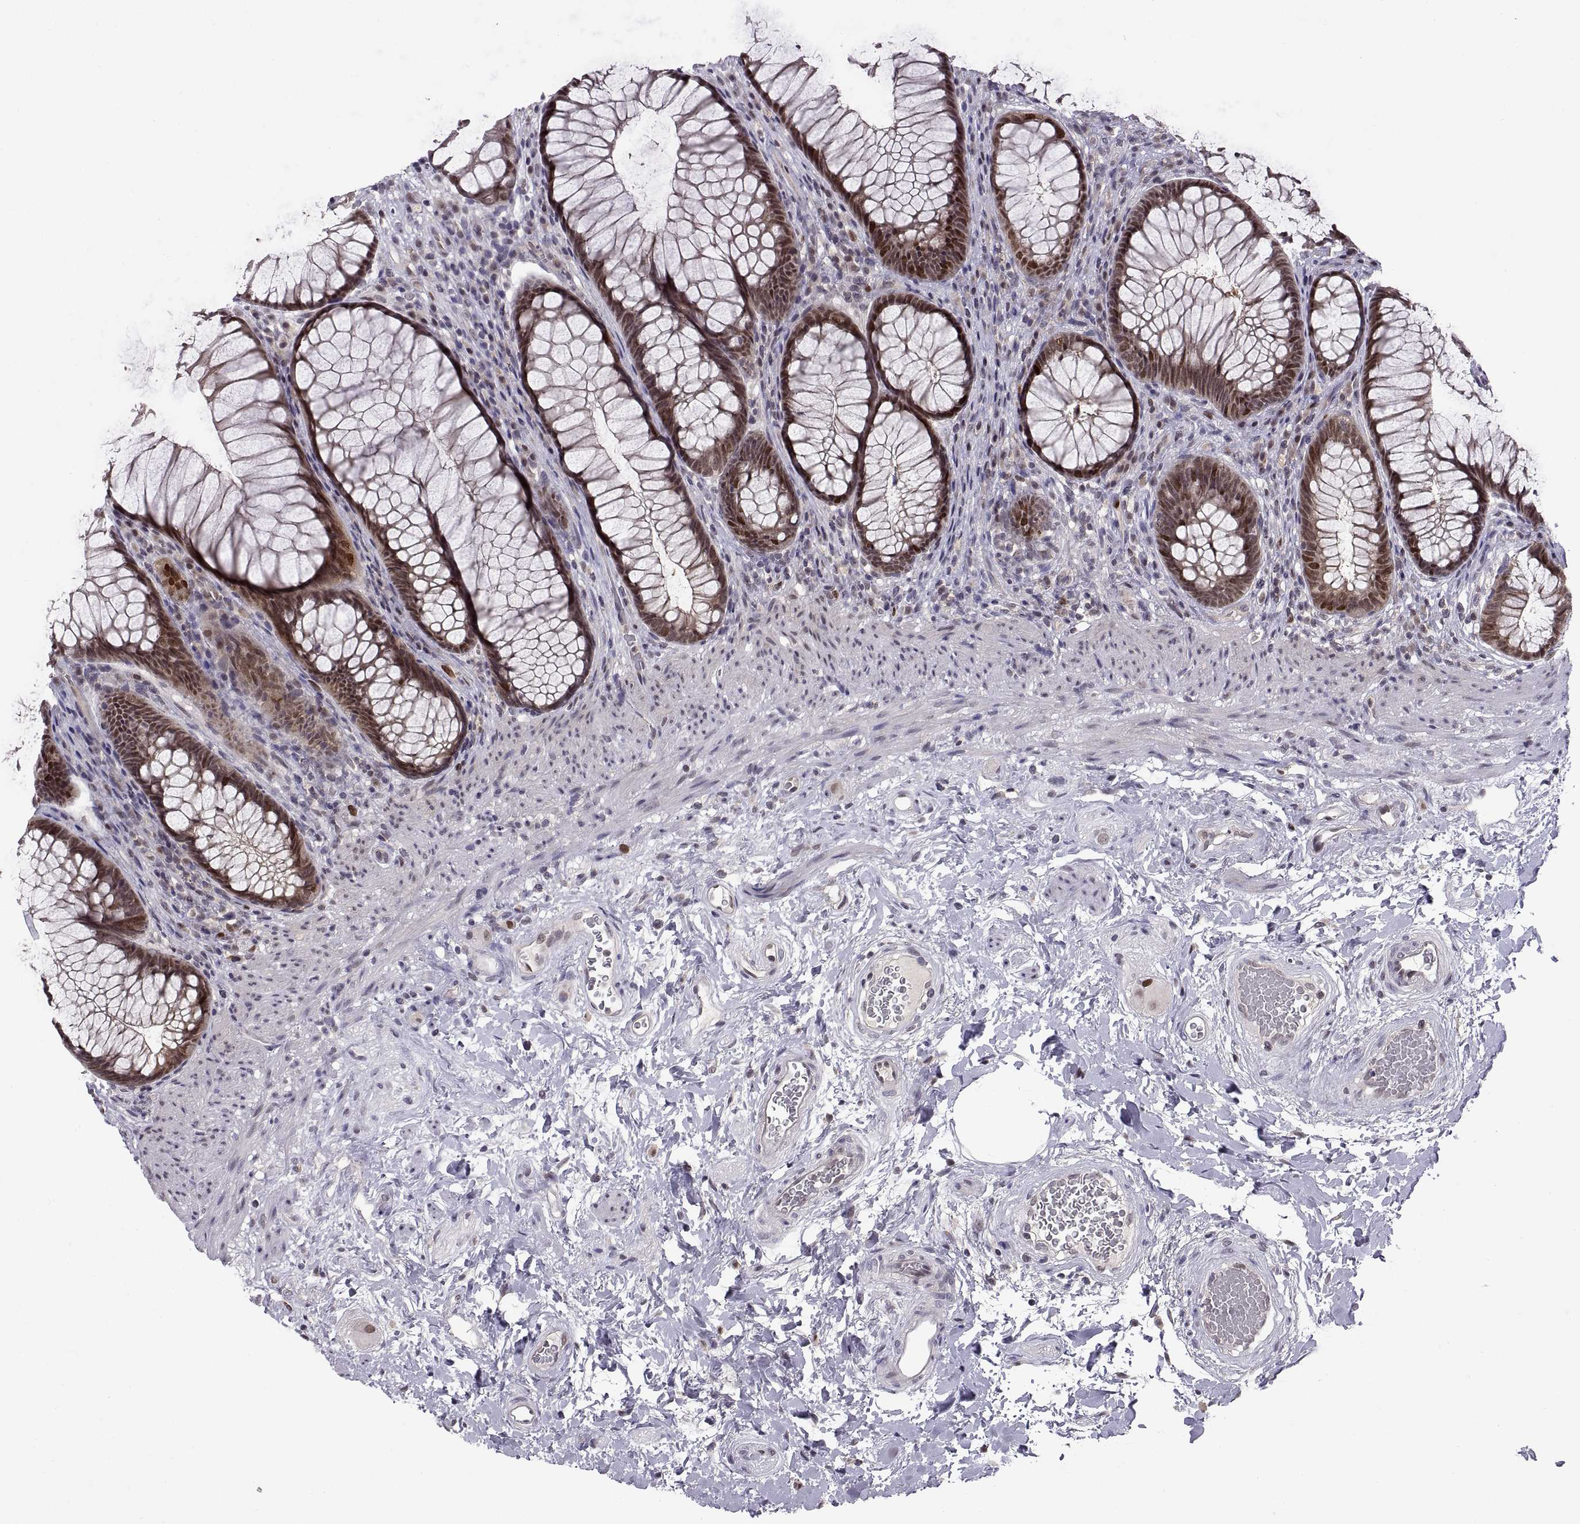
{"staining": {"intensity": "moderate", "quantity": "25%-75%", "location": "nuclear"}, "tissue": "rectum", "cell_type": "Glandular cells", "image_type": "normal", "snomed": [{"axis": "morphology", "description": "Normal tissue, NOS"}, {"axis": "topography", "description": "Smooth muscle"}, {"axis": "topography", "description": "Rectum"}], "caption": "IHC micrograph of benign rectum stained for a protein (brown), which reveals medium levels of moderate nuclear positivity in approximately 25%-75% of glandular cells.", "gene": "CHFR", "patient": {"sex": "male", "age": 53}}